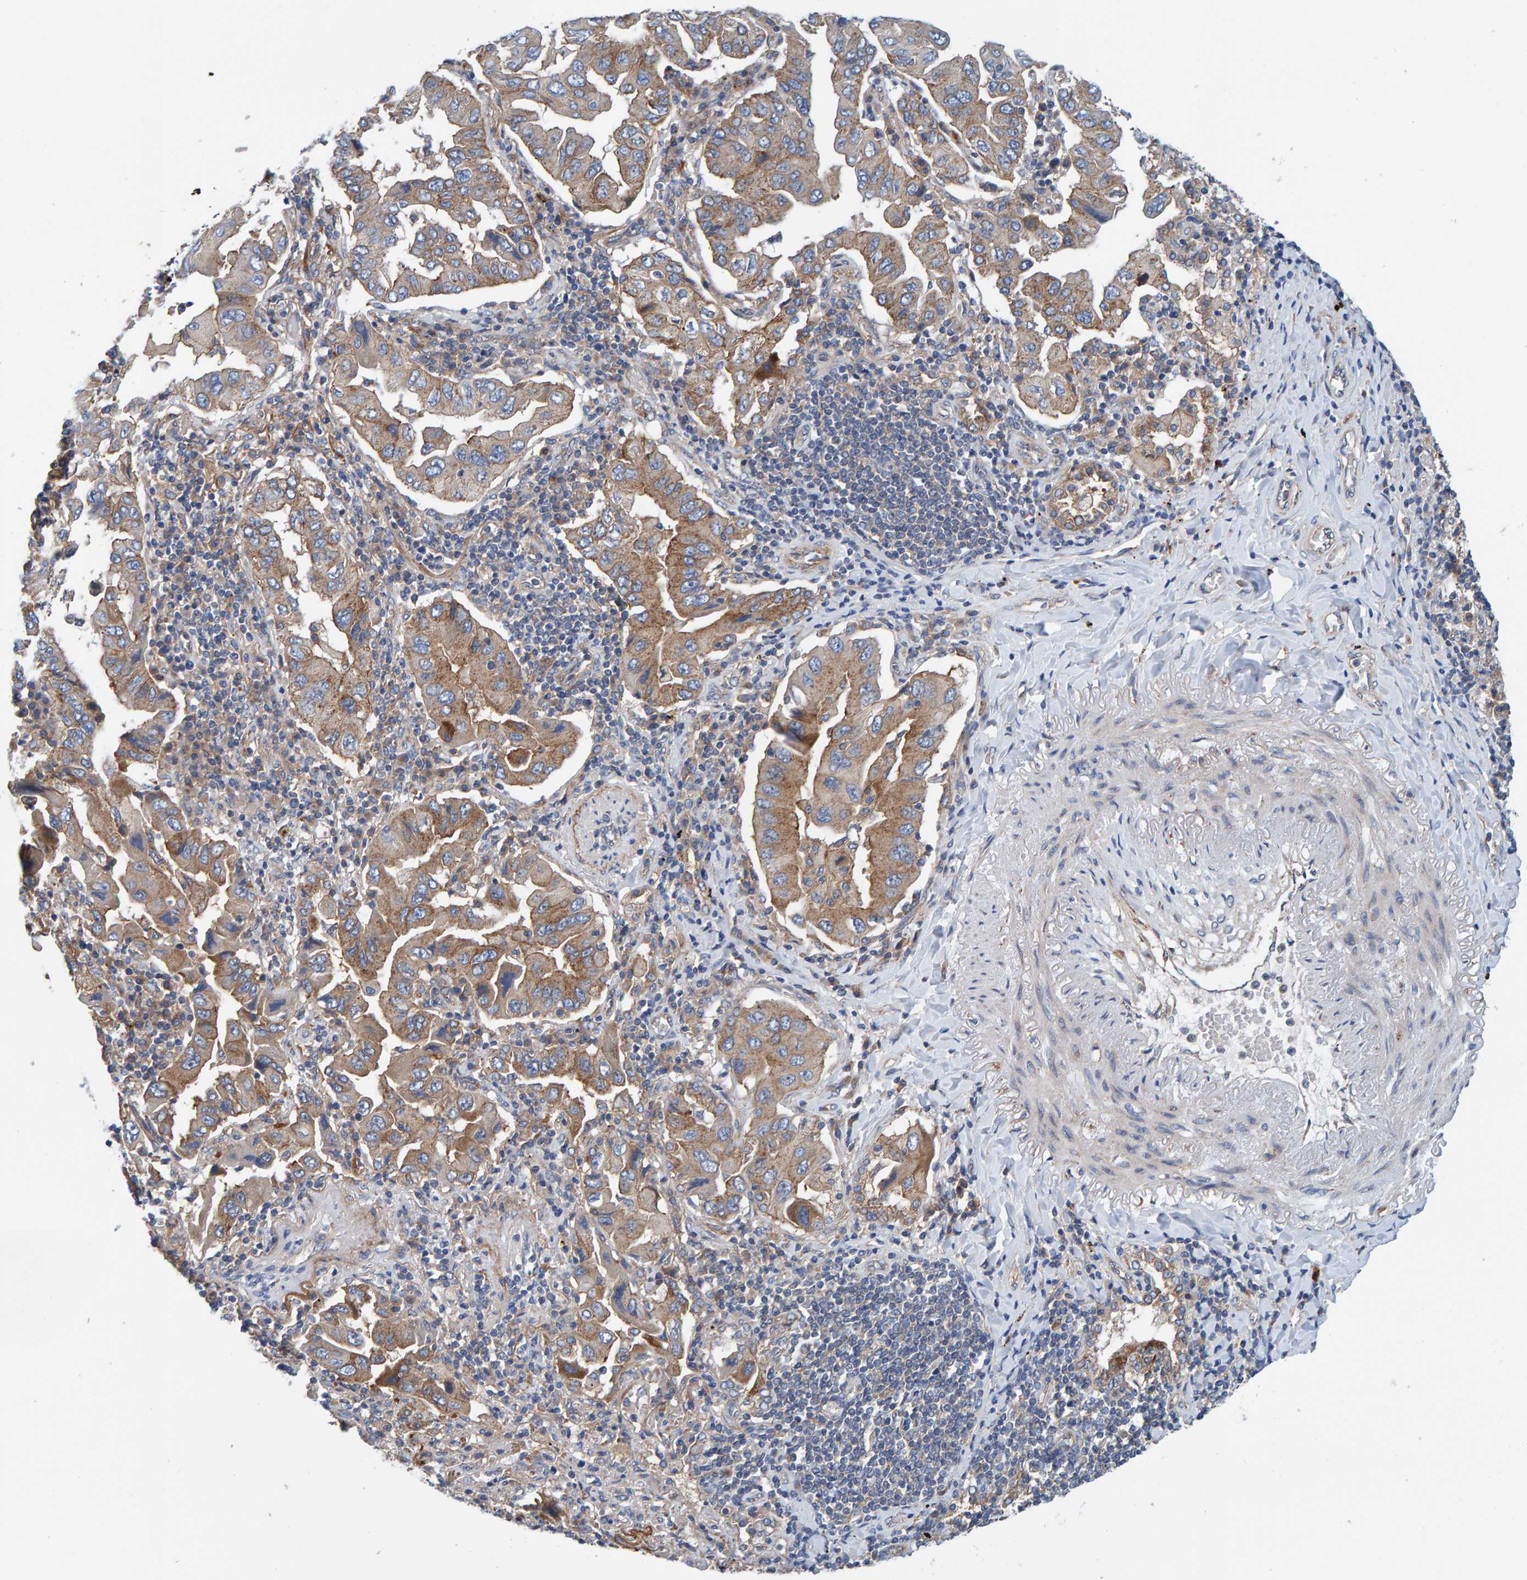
{"staining": {"intensity": "moderate", "quantity": ">75%", "location": "cytoplasmic/membranous"}, "tissue": "lung cancer", "cell_type": "Tumor cells", "image_type": "cancer", "snomed": [{"axis": "morphology", "description": "Adenocarcinoma, NOS"}, {"axis": "topography", "description": "Lung"}], "caption": "Moderate cytoplasmic/membranous expression for a protein is present in approximately >75% of tumor cells of adenocarcinoma (lung) using immunohistochemistry.", "gene": "MKLN1", "patient": {"sex": "female", "age": 65}}